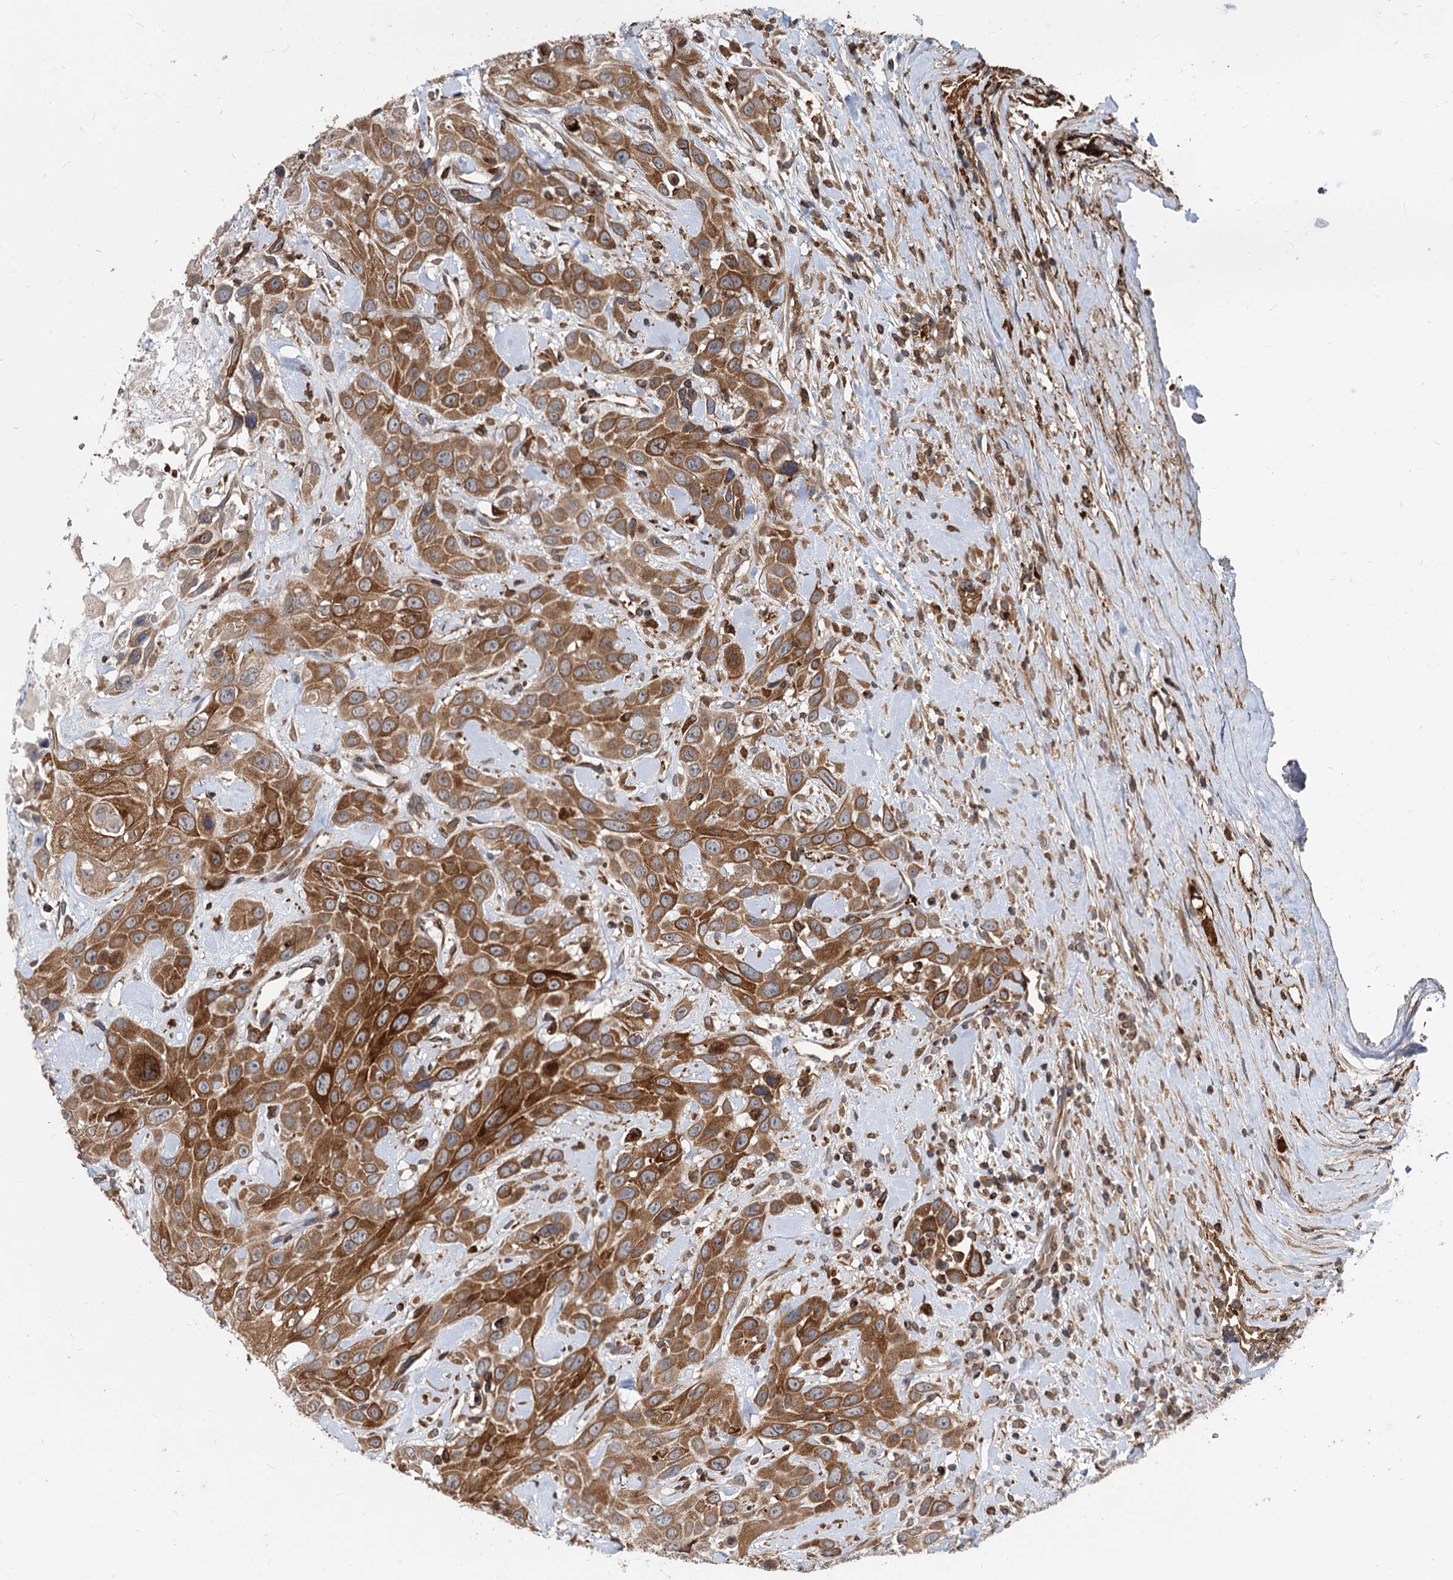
{"staining": {"intensity": "strong", "quantity": ">75%", "location": "cytoplasmic/membranous"}, "tissue": "head and neck cancer", "cell_type": "Tumor cells", "image_type": "cancer", "snomed": [{"axis": "morphology", "description": "Squamous cell carcinoma, NOS"}, {"axis": "topography", "description": "Head-Neck"}], "caption": "Immunohistochemical staining of human head and neck squamous cell carcinoma reveals high levels of strong cytoplasmic/membranous staining in about >75% of tumor cells.", "gene": "STIM1", "patient": {"sex": "male", "age": 81}}